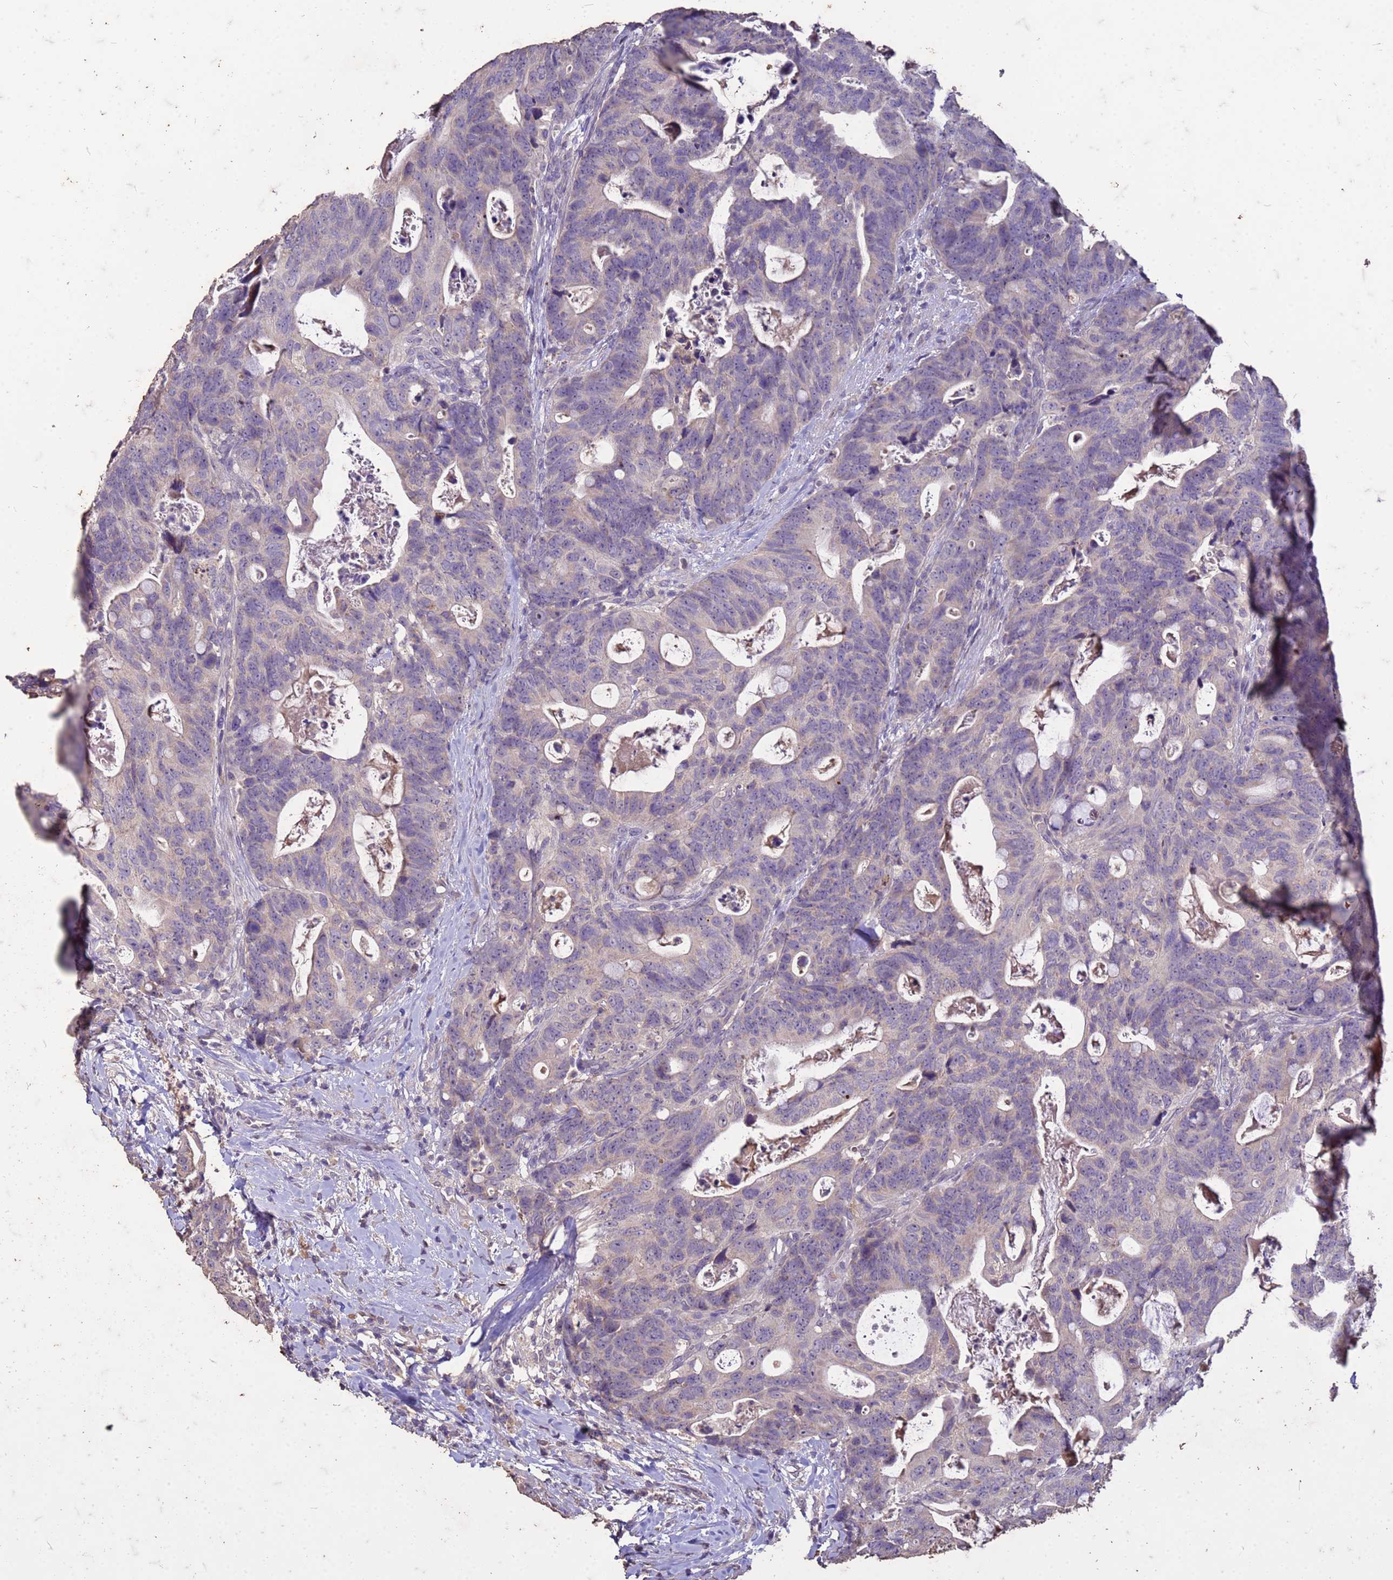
{"staining": {"intensity": "negative", "quantity": "none", "location": "none"}, "tissue": "colorectal cancer", "cell_type": "Tumor cells", "image_type": "cancer", "snomed": [{"axis": "morphology", "description": "Adenocarcinoma, NOS"}, {"axis": "topography", "description": "Colon"}], "caption": "Protein analysis of colorectal adenocarcinoma shows no significant positivity in tumor cells.", "gene": "FAM184B", "patient": {"sex": "female", "age": 82}}